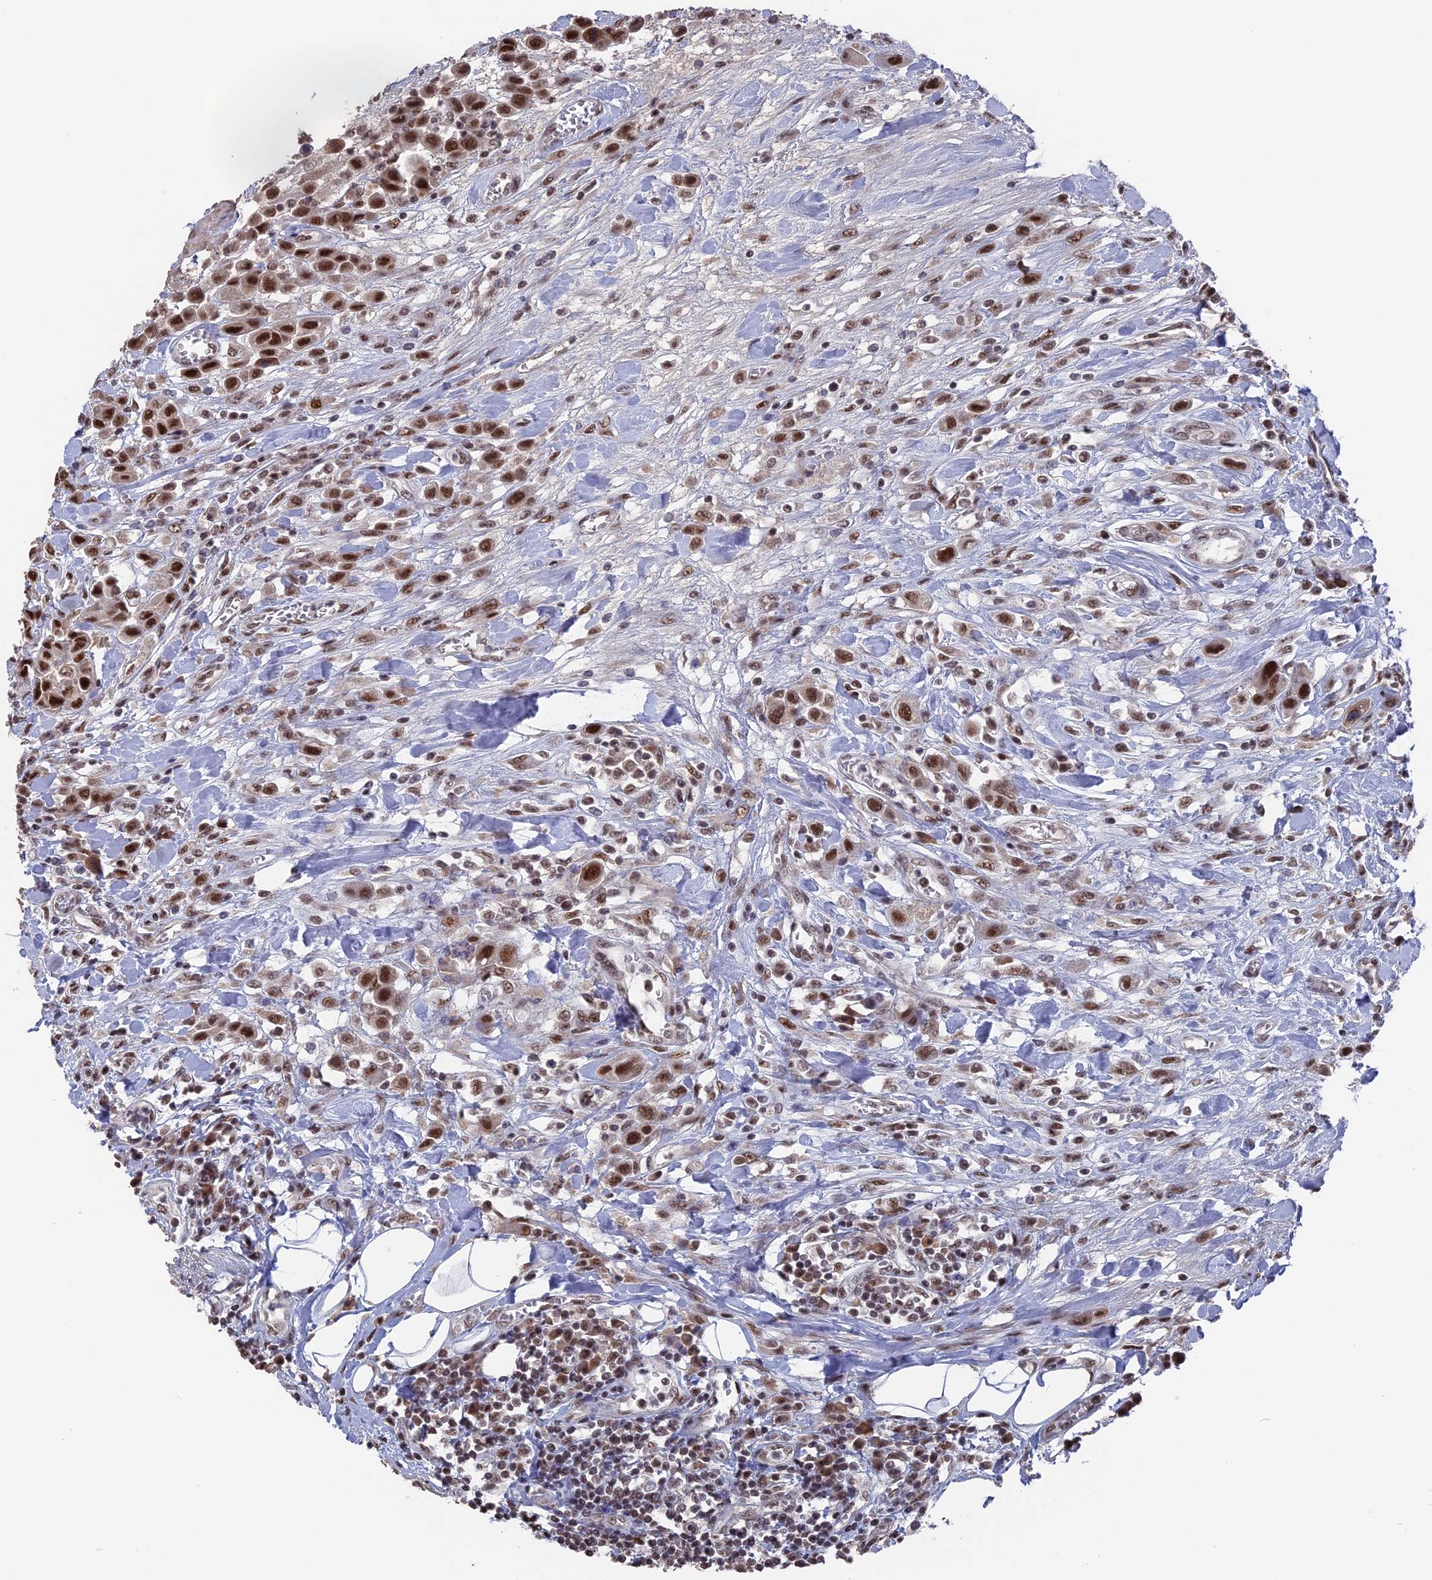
{"staining": {"intensity": "strong", "quantity": ">75%", "location": "nuclear"}, "tissue": "urothelial cancer", "cell_type": "Tumor cells", "image_type": "cancer", "snomed": [{"axis": "morphology", "description": "Urothelial carcinoma, High grade"}, {"axis": "topography", "description": "Urinary bladder"}], "caption": "The image shows immunohistochemical staining of high-grade urothelial carcinoma. There is strong nuclear staining is present in approximately >75% of tumor cells.", "gene": "SF3A2", "patient": {"sex": "male", "age": 50}}